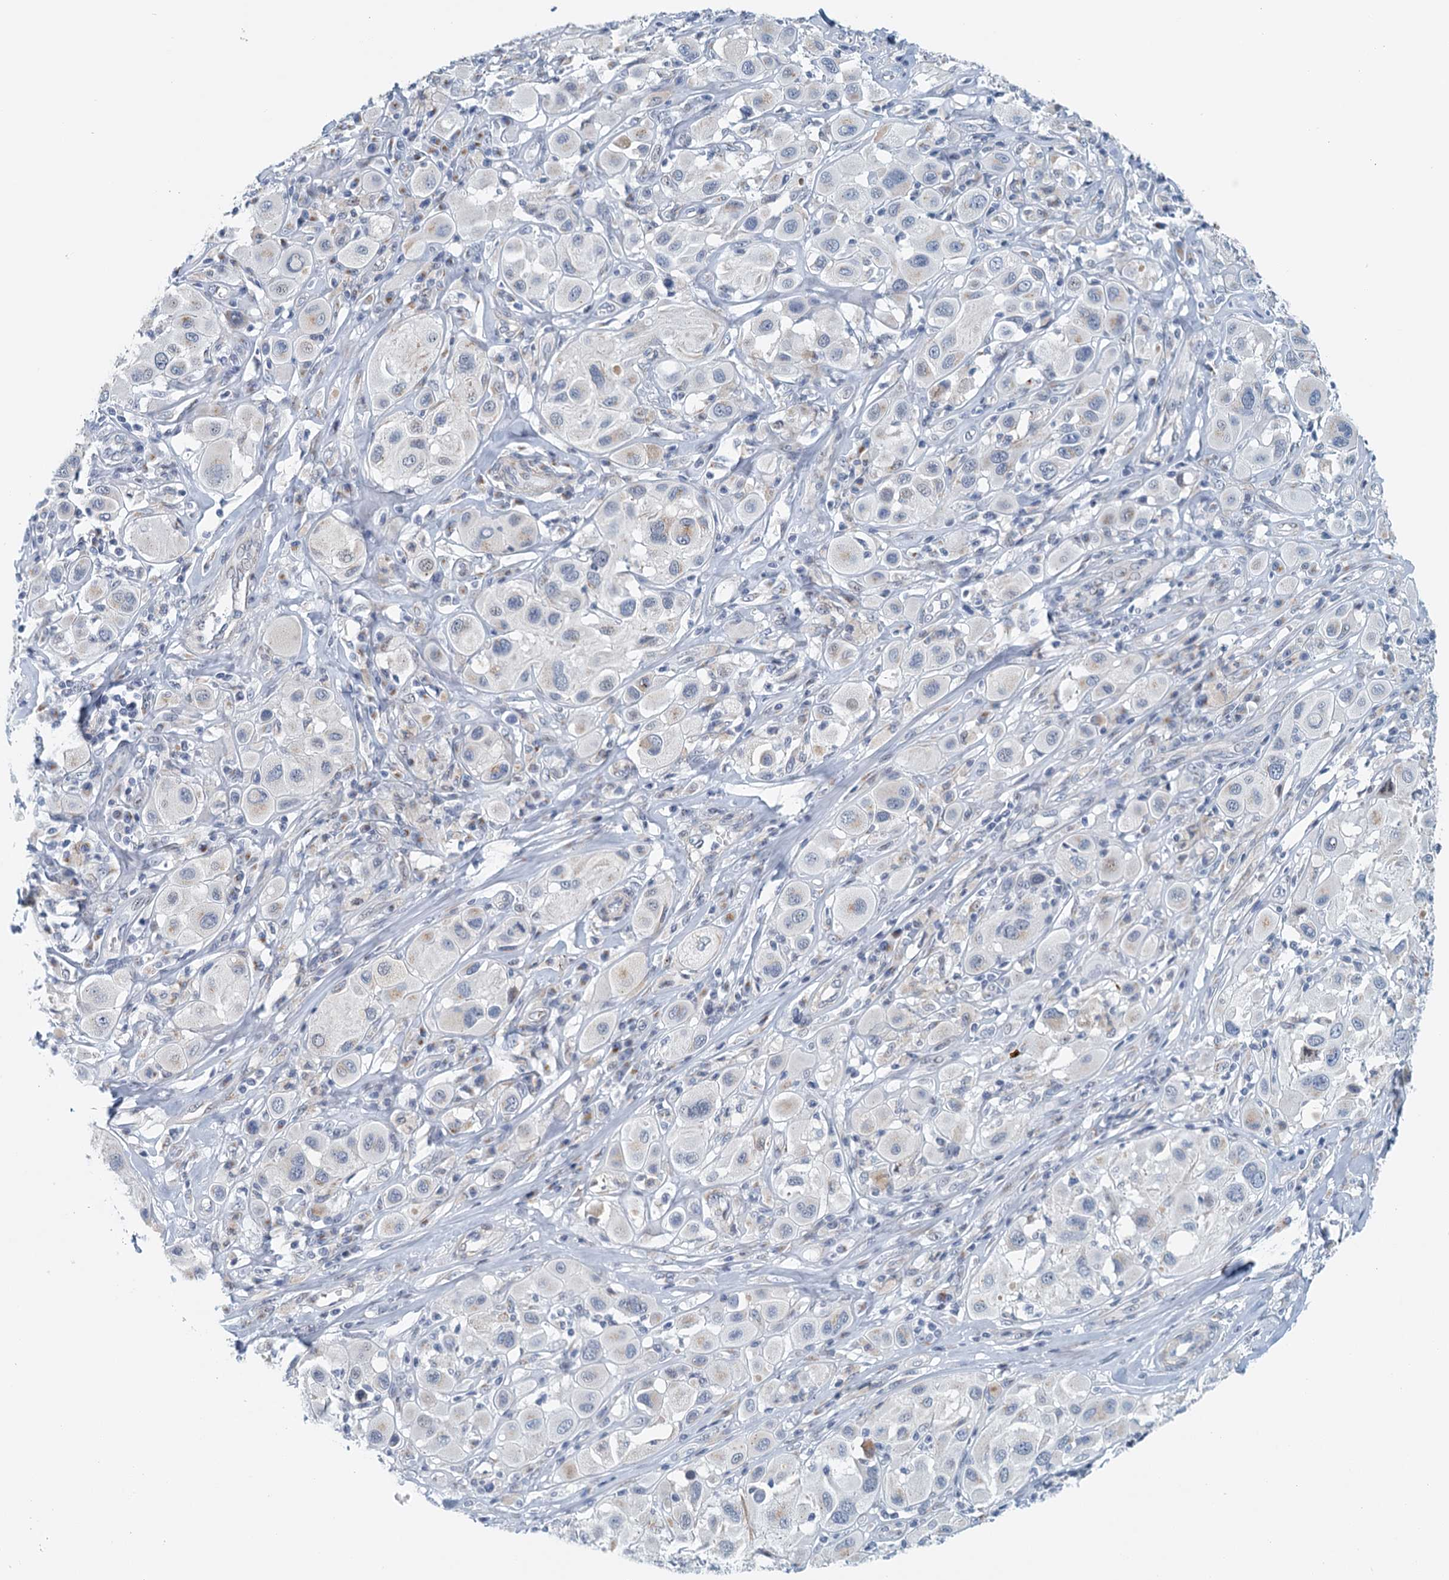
{"staining": {"intensity": "negative", "quantity": "none", "location": "none"}, "tissue": "melanoma", "cell_type": "Tumor cells", "image_type": "cancer", "snomed": [{"axis": "morphology", "description": "Malignant melanoma, Metastatic site"}, {"axis": "topography", "description": "Skin"}], "caption": "Tumor cells show no significant expression in melanoma. The staining is performed using DAB brown chromogen with nuclei counter-stained in using hematoxylin.", "gene": "ZNF527", "patient": {"sex": "male", "age": 41}}